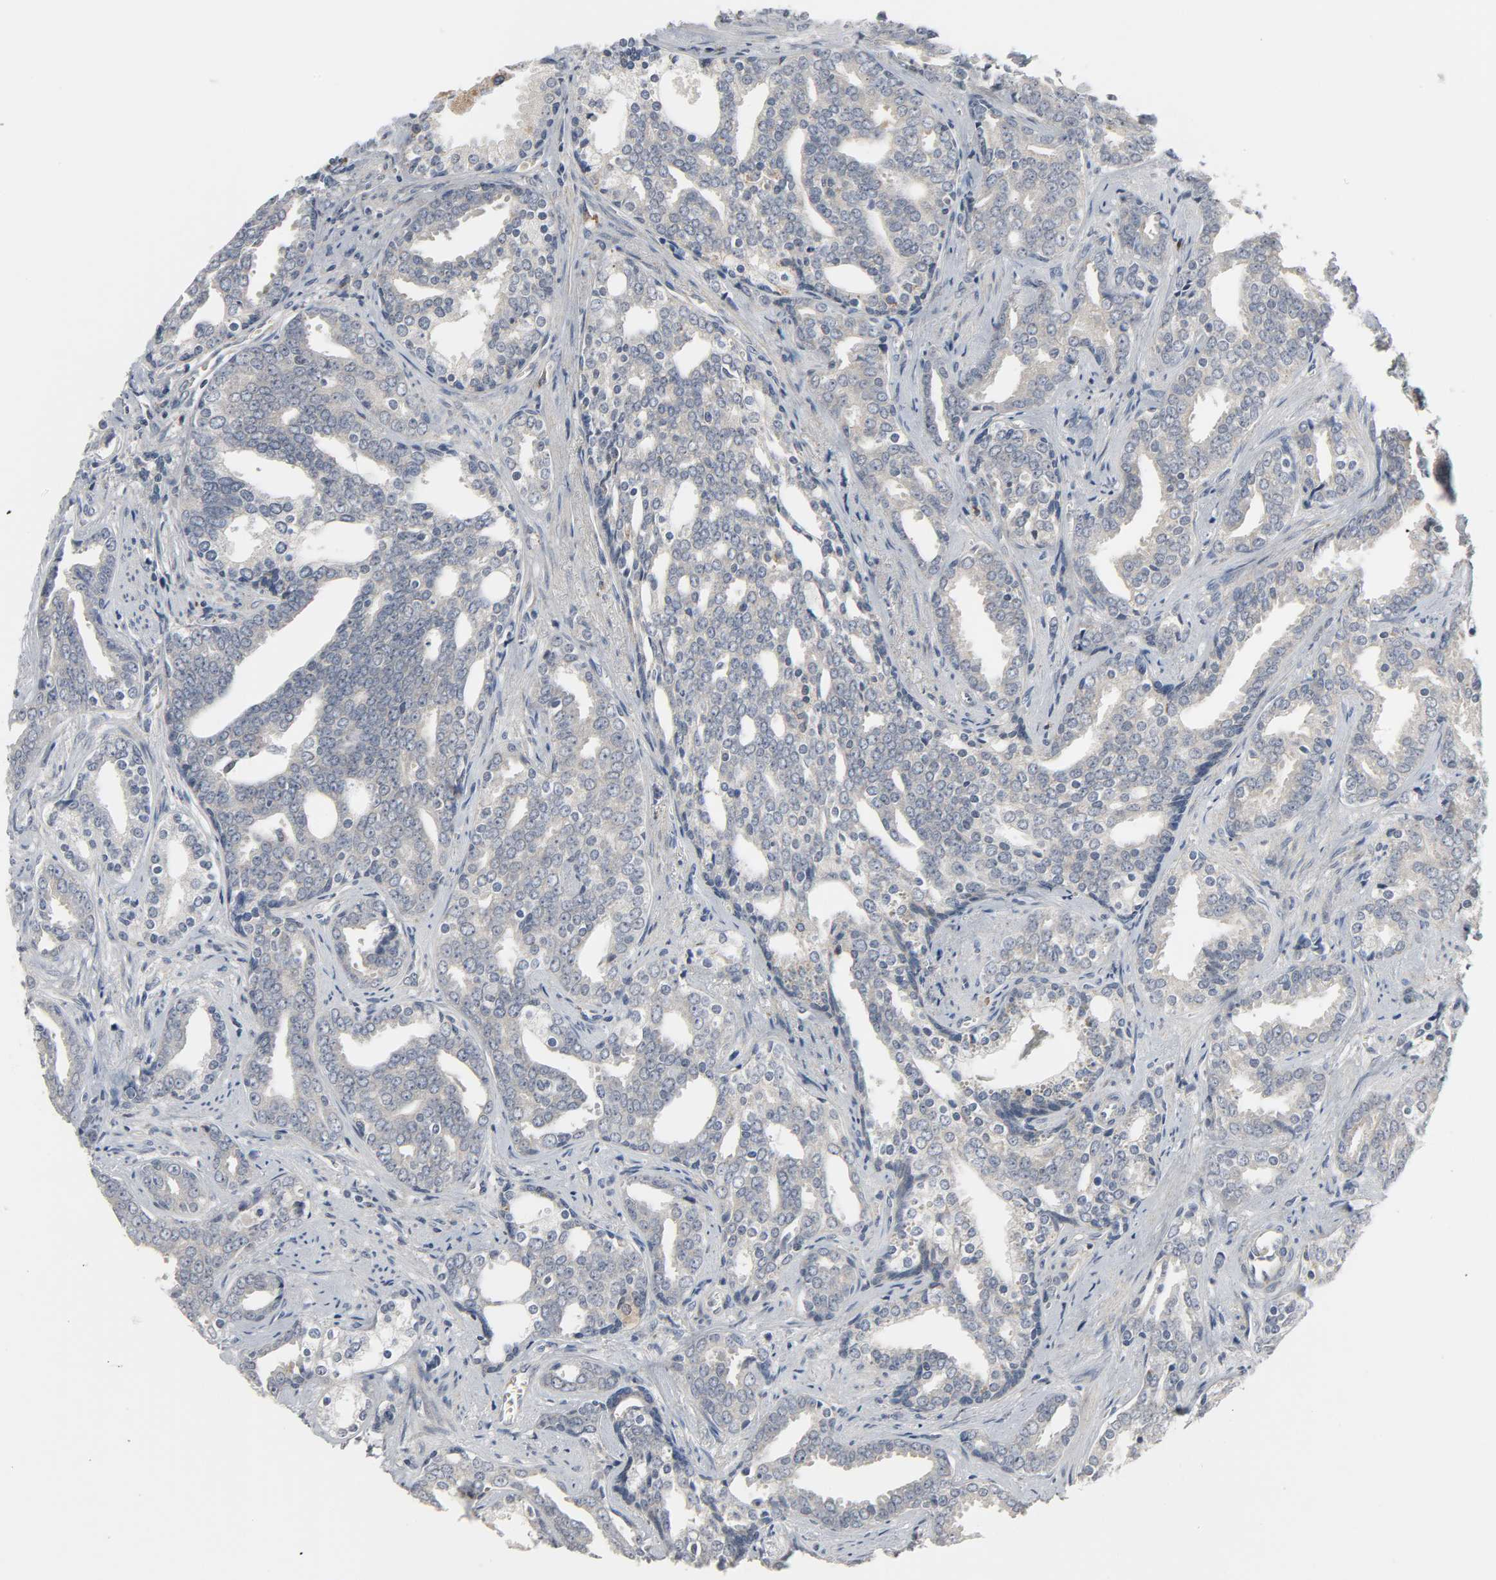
{"staining": {"intensity": "weak", "quantity": "25%-75%", "location": "cytoplasmic/membranous"}, "tissue": "prostate cancer", "cell_type": "Tumor cells", "image_type": "cancer", "snomed": [{"axis": "morphology", "description": "Adenocarcinoma, High grade"}, {"axis": "topography", "description": "Prostate"}], "caption": "Brown immunohistochemical staining in prostate adenocarcinoma (high-grade) reveals weak cytoplasmic/membranous expression in about 25%-75% of tumor cells.", "gene": "CLIP1", "patient": {"sex": "male", "age": 67}}